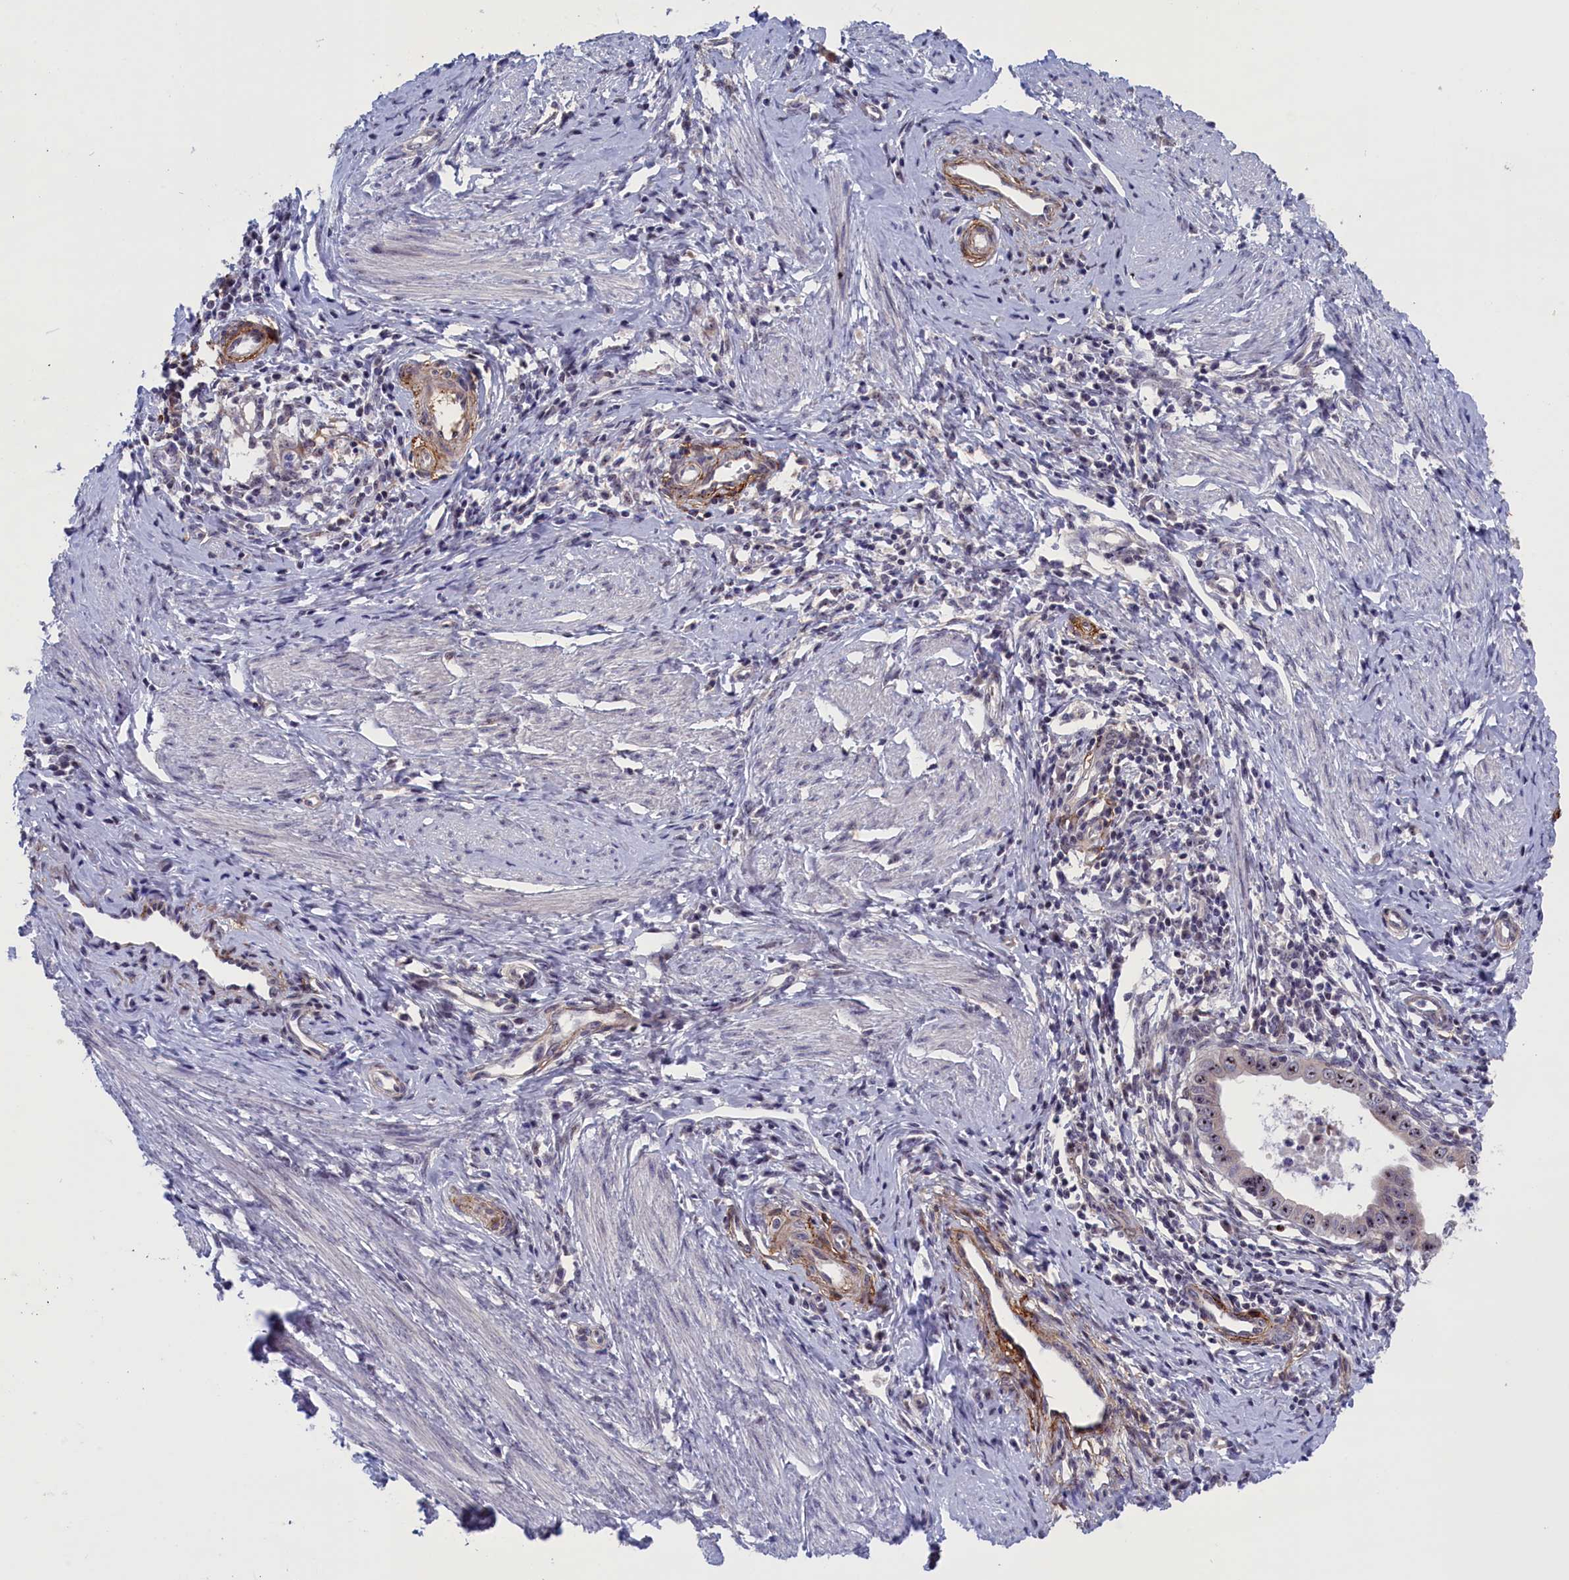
{"staining": {"intensity": "weak", "quantity": "25%-75%", "location": "cytoplasmic/membranous,nuclear"}, "tissue": "cervical cancer", "cell_type": "Tumor cells", "image_type": "cancer", "snomed": [{"axis": "morphology", "description": "Adenocarcinoma, NOS"}, {"axis": "topography", "description": "Cervix"}], "caption": "The immunohistochemical stain highlights weak cytoplasmic/membranous and nuclear expression in tumor cells of cervical cancer tissue. The staining was performed using DAB (3,3'-diaminobenzidine), with brown indicating positive protein expression. Nuclei are stained blue with hematoxylin.", "gene": "PPAN", "patient": {"sex": "female", "age": 36}}